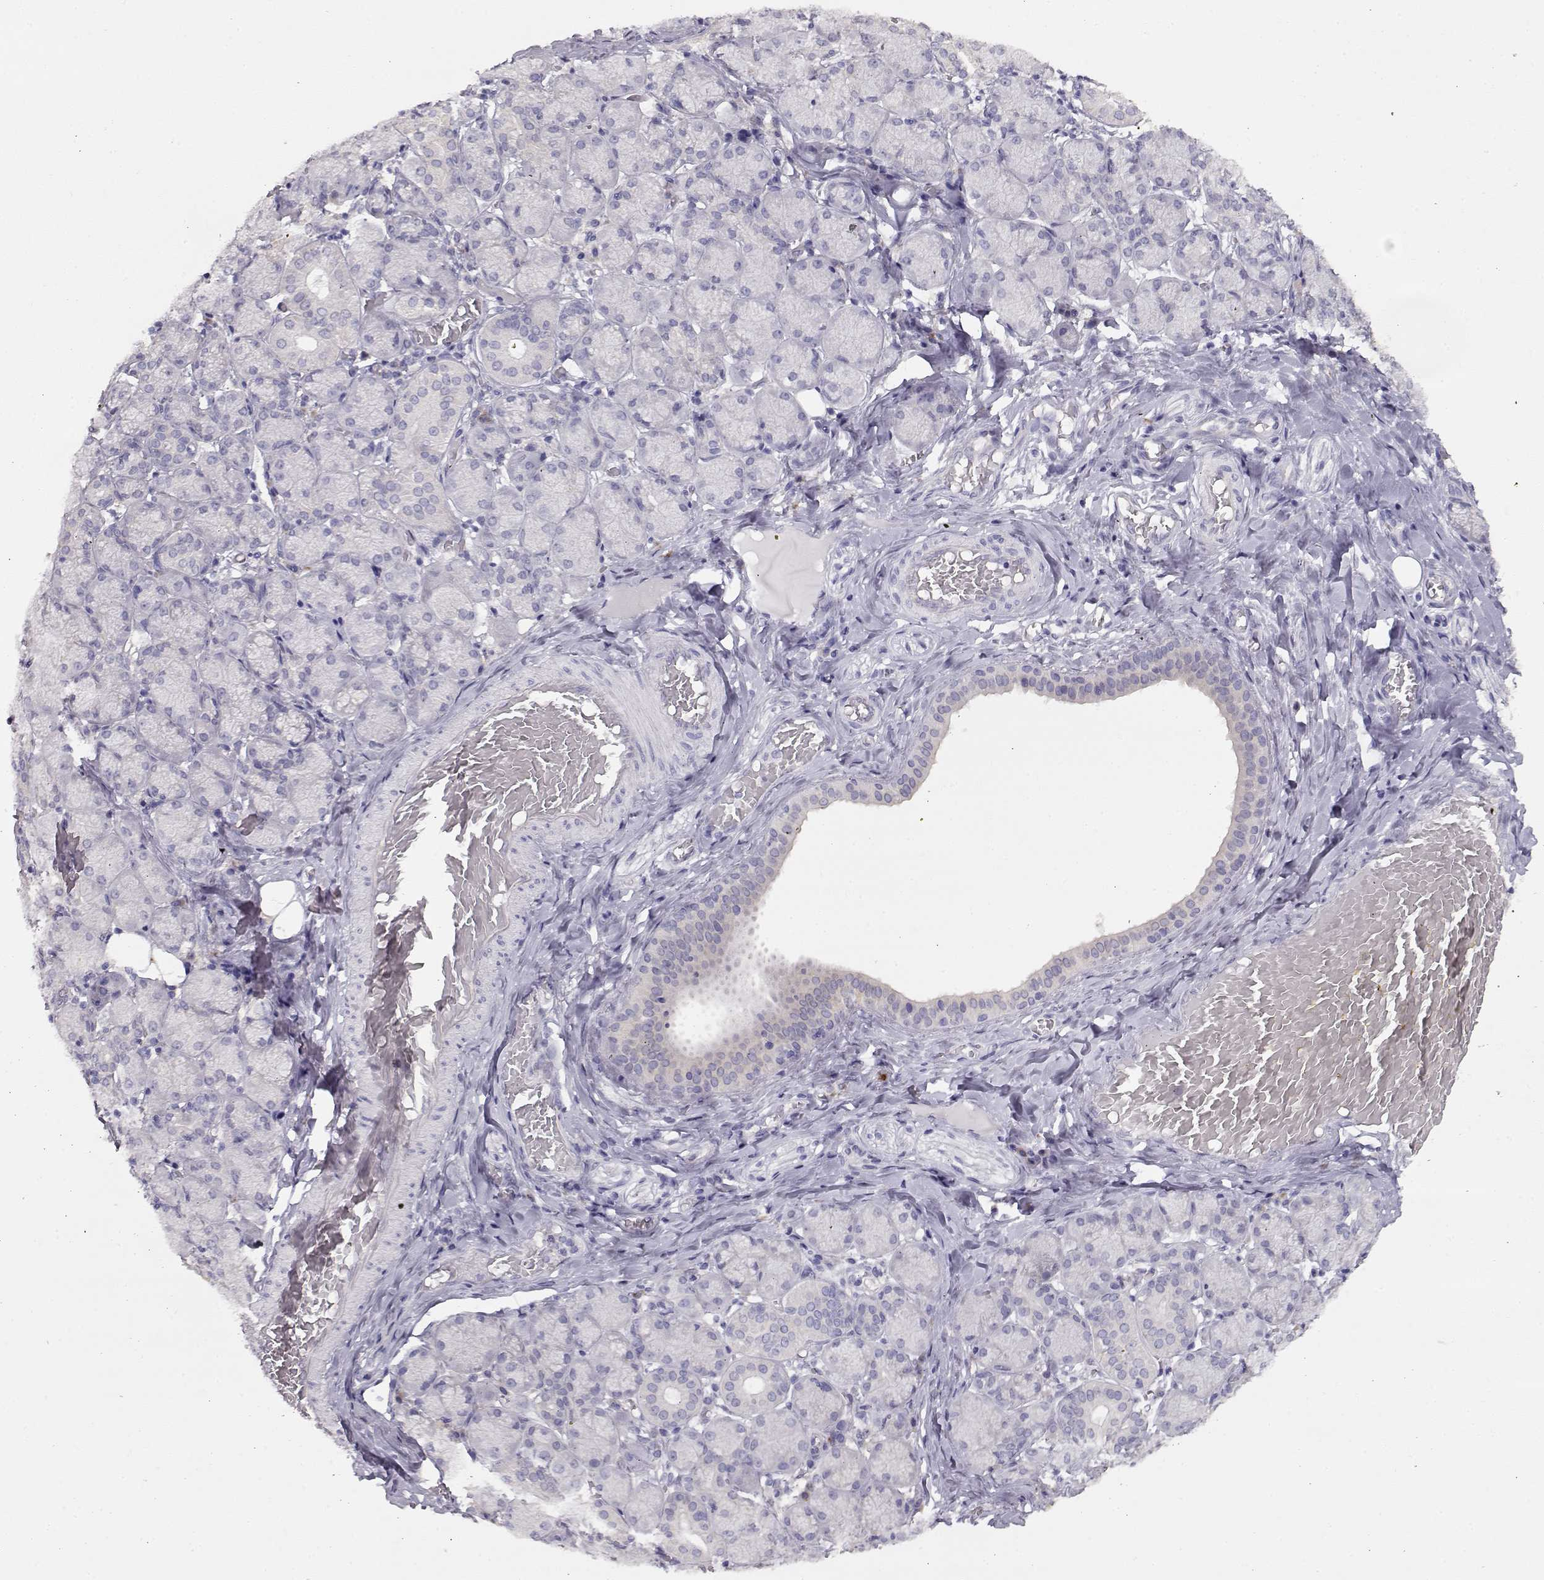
{"staining": {"intensity": "negative", "quantity": "none", "location": "none"}, "tissue": "salivary gland", "cell_type": "Glandular cells", "image_type": "normal", "snomed": [{"axis": "morphology", "description": "Normal tissue, NOS"}, {"axis": "topography", "description": "Salivary gland"}, {"axis": "topography", "description": "Peripheral nerve tissue"}], "caption": "A high-resolution image shows immunohistochemistry (IHC) staining of benign salivary gland, which demonstrates no significant expression in glandular cells.", "gene": "GLIPR1L2", "patient": {"sex": "female", "age": 24}}